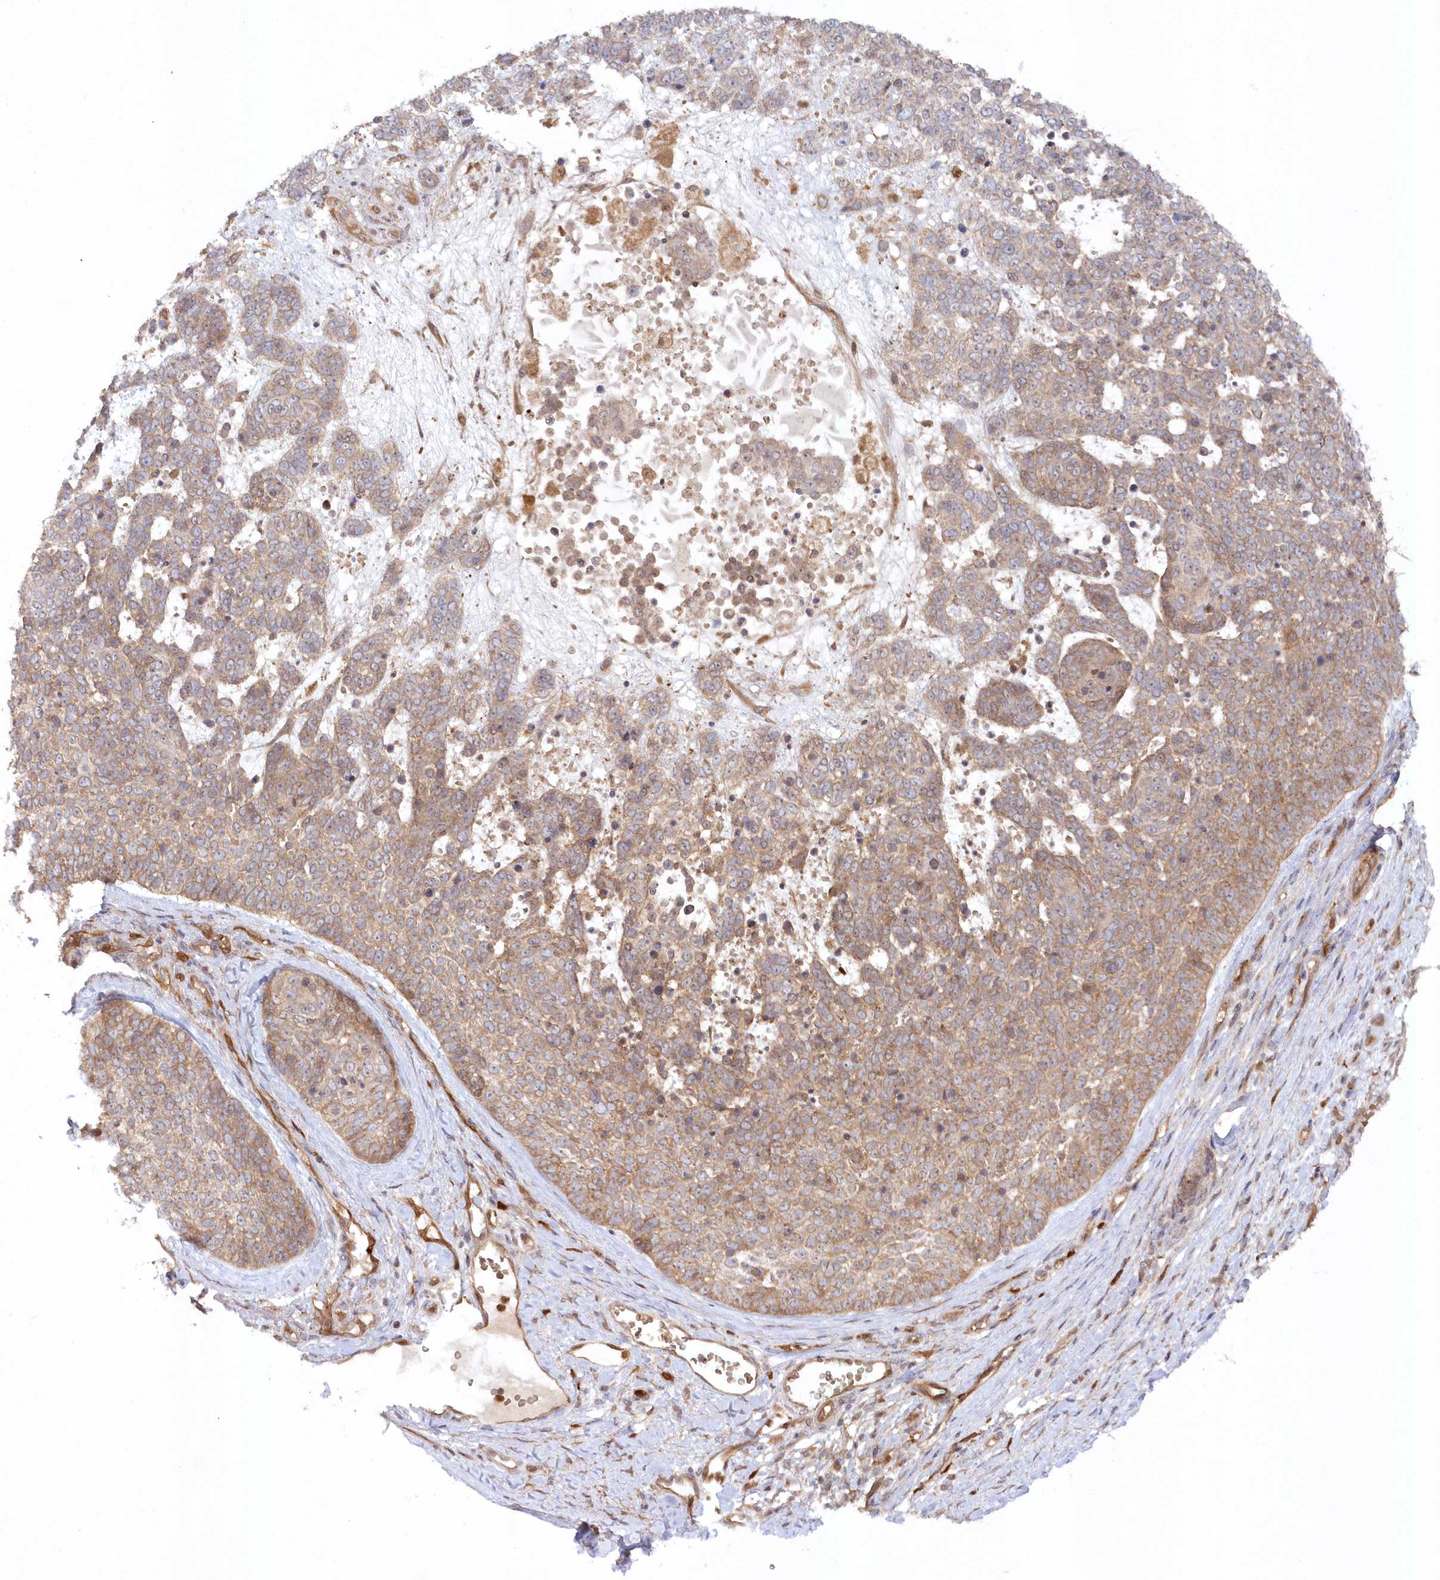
{"staining": {"intensity": "moderate", "quantity": ">75%", "location": "cytoplasmic/membranous"}, "tissue": "skin cancer", "cell_type": "Tumor cells", "image_type": "cancer", "snomed": [{"axis": "morphology", "description": "Basal cell carcinoma"}, {"axis": "topography", "description": "Skin"}], "caption": "Skin cancer stained with immunohistochemistry displays moderate cytoplasmic/membranous expression in approximately >75% of tumor cells. (DAB = brown stain, brightfield microscopy at high magnification).", "gene": "GBE1", "patient": {"sex": "female", "age": 81}}